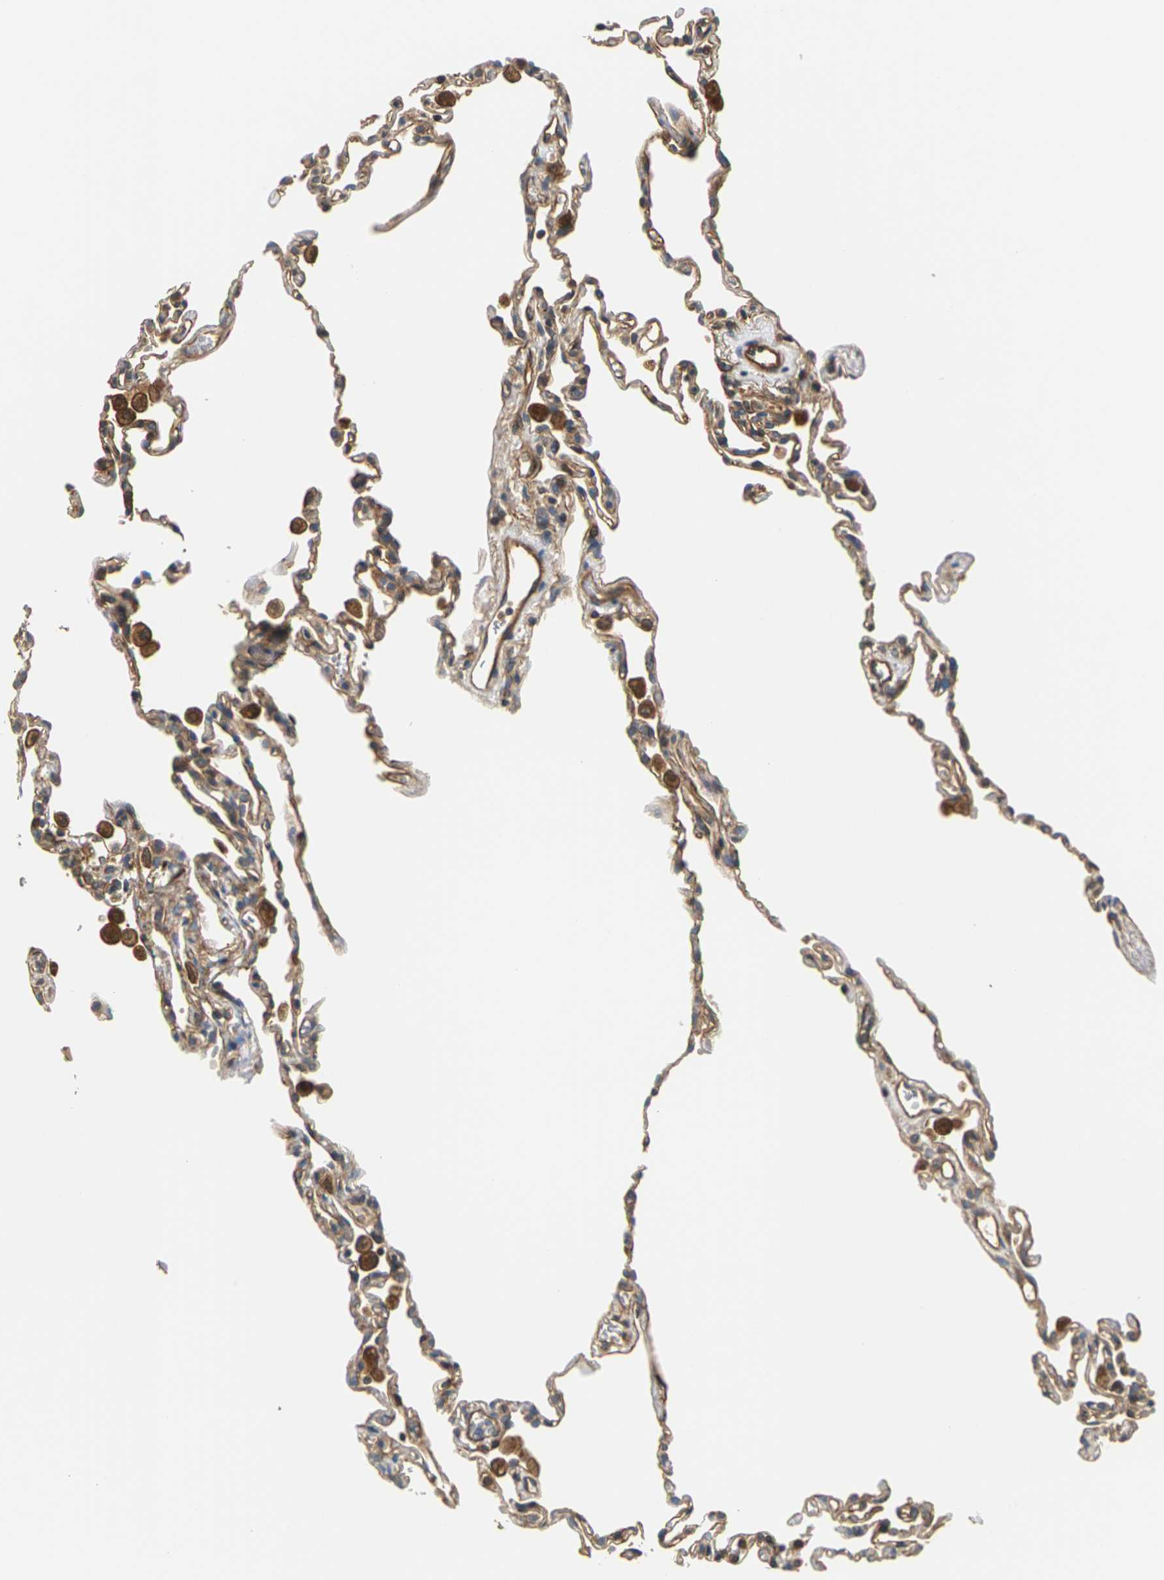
{"staining": {"intensity": "moderate", "quantity": "25%-75%", "location": "cytoplasmic/membranous"}, "tissue": "lung", "cell_type": "Alveolar cells", "image_type": "normal", "snomed": [{"axis": "morphology", "description": "Normal tissue, NOS"}, {"axis": "topography", "description": "Lung"}], "caption": "Brown immunohistochemical staining in benign human lung exhibits moderate cytoplasmic/membranous expression in approximately 25%-75% of alveolar cells. The staining was performed using DAB (3,3'-diaminobenzidine) to visualize the protein expression in brown, while the nuclei were stained in blue with hematoxylin (Magnification: 20x).", "gene": "PCDHB4", "patient": {"sex": "male", "age": 59}}